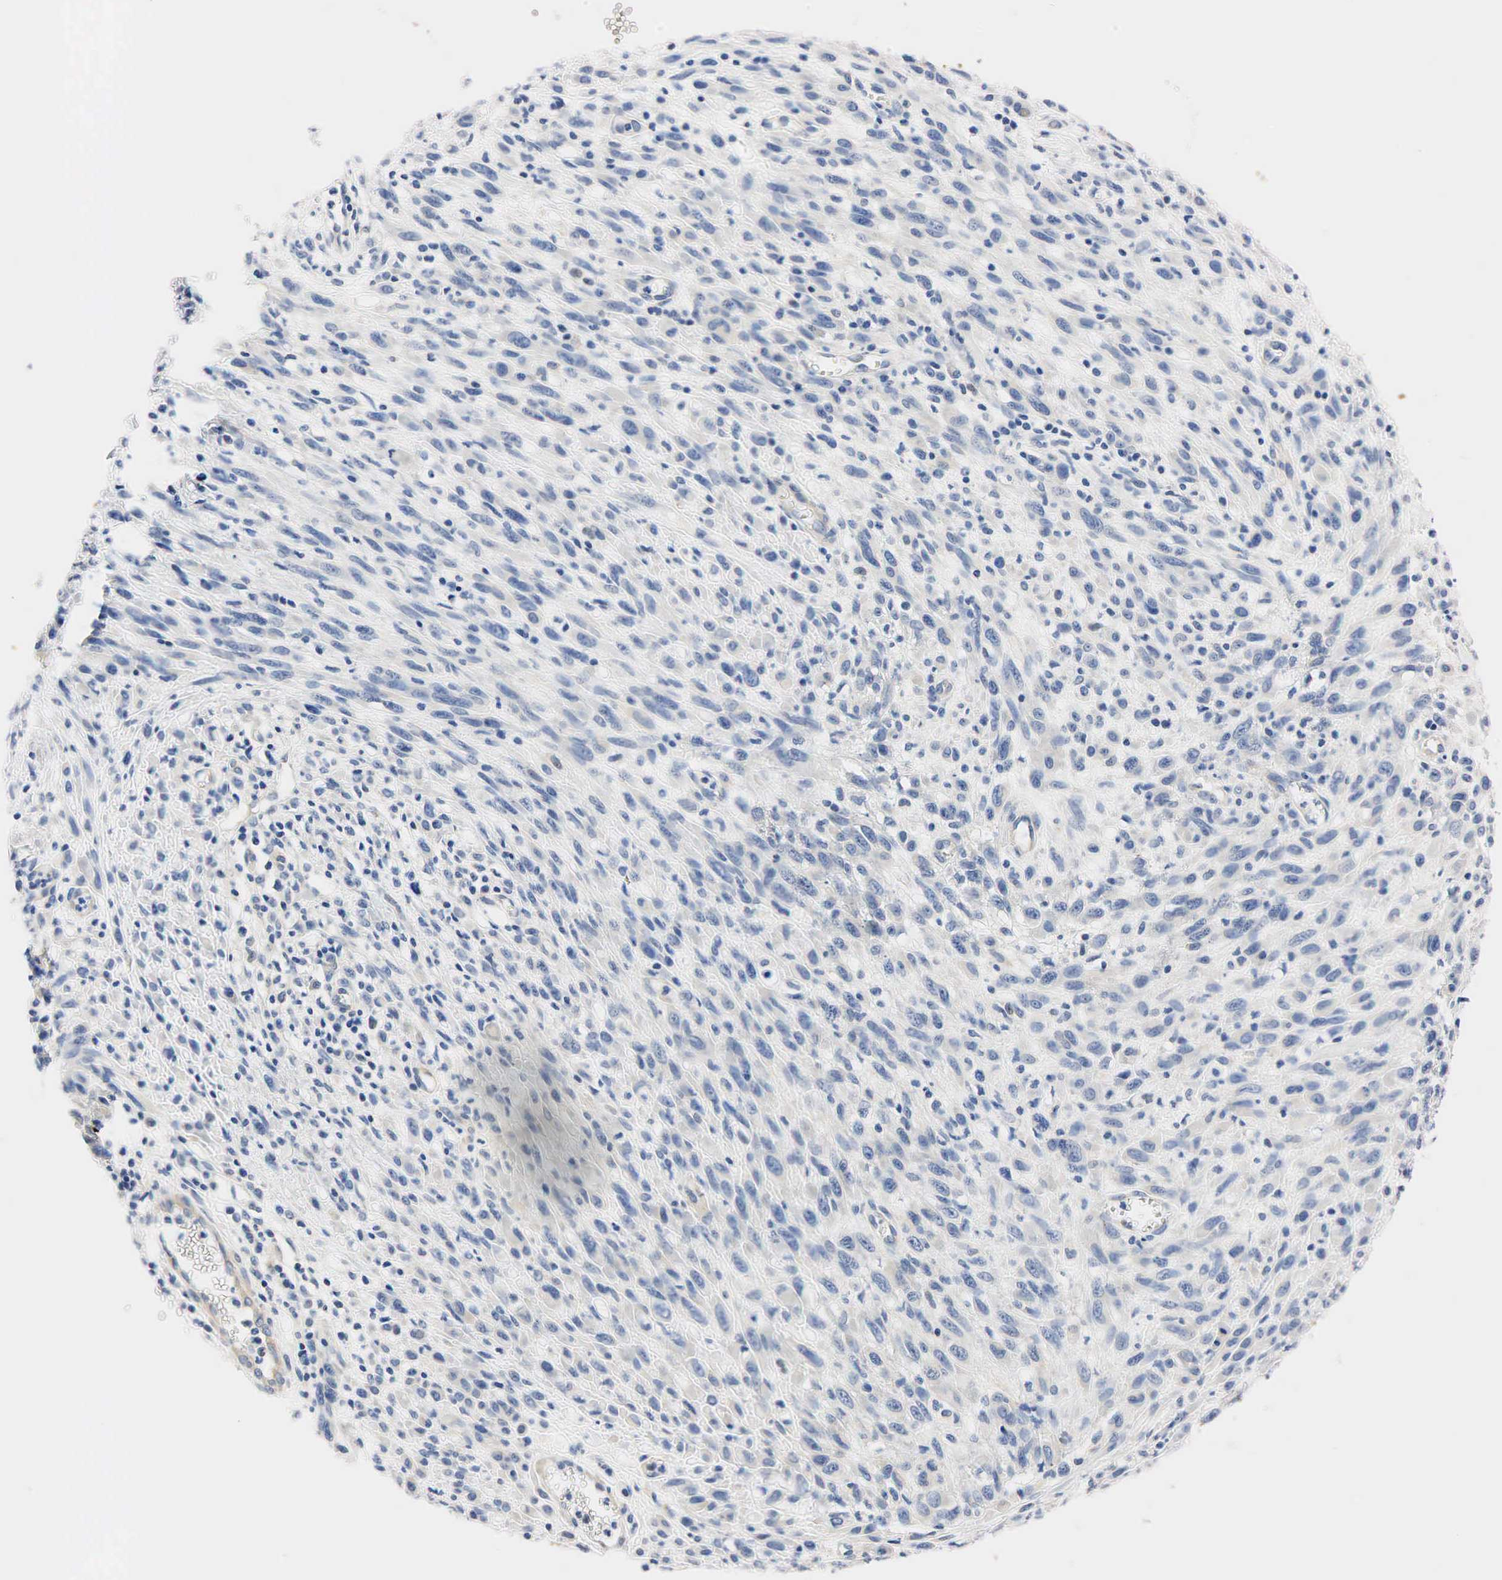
{"staining": {"intensity": "negative", "quantity": "none", "location": "none"}, "tissue": "melanoma", "cell_type": "Tumor cells", "image_type": "cancer", "snomed": [{"axis": "morphology", "description": "Malignant melanoma, NOS"}, {"axis": "topography", "description": "Skin"}], "caption": "Malignant melanoma was stained to show a protein in brown. There is no significant staining in tumor cells.", "gene": "PGR", "patient": {"sex": "male", "age": 51}}